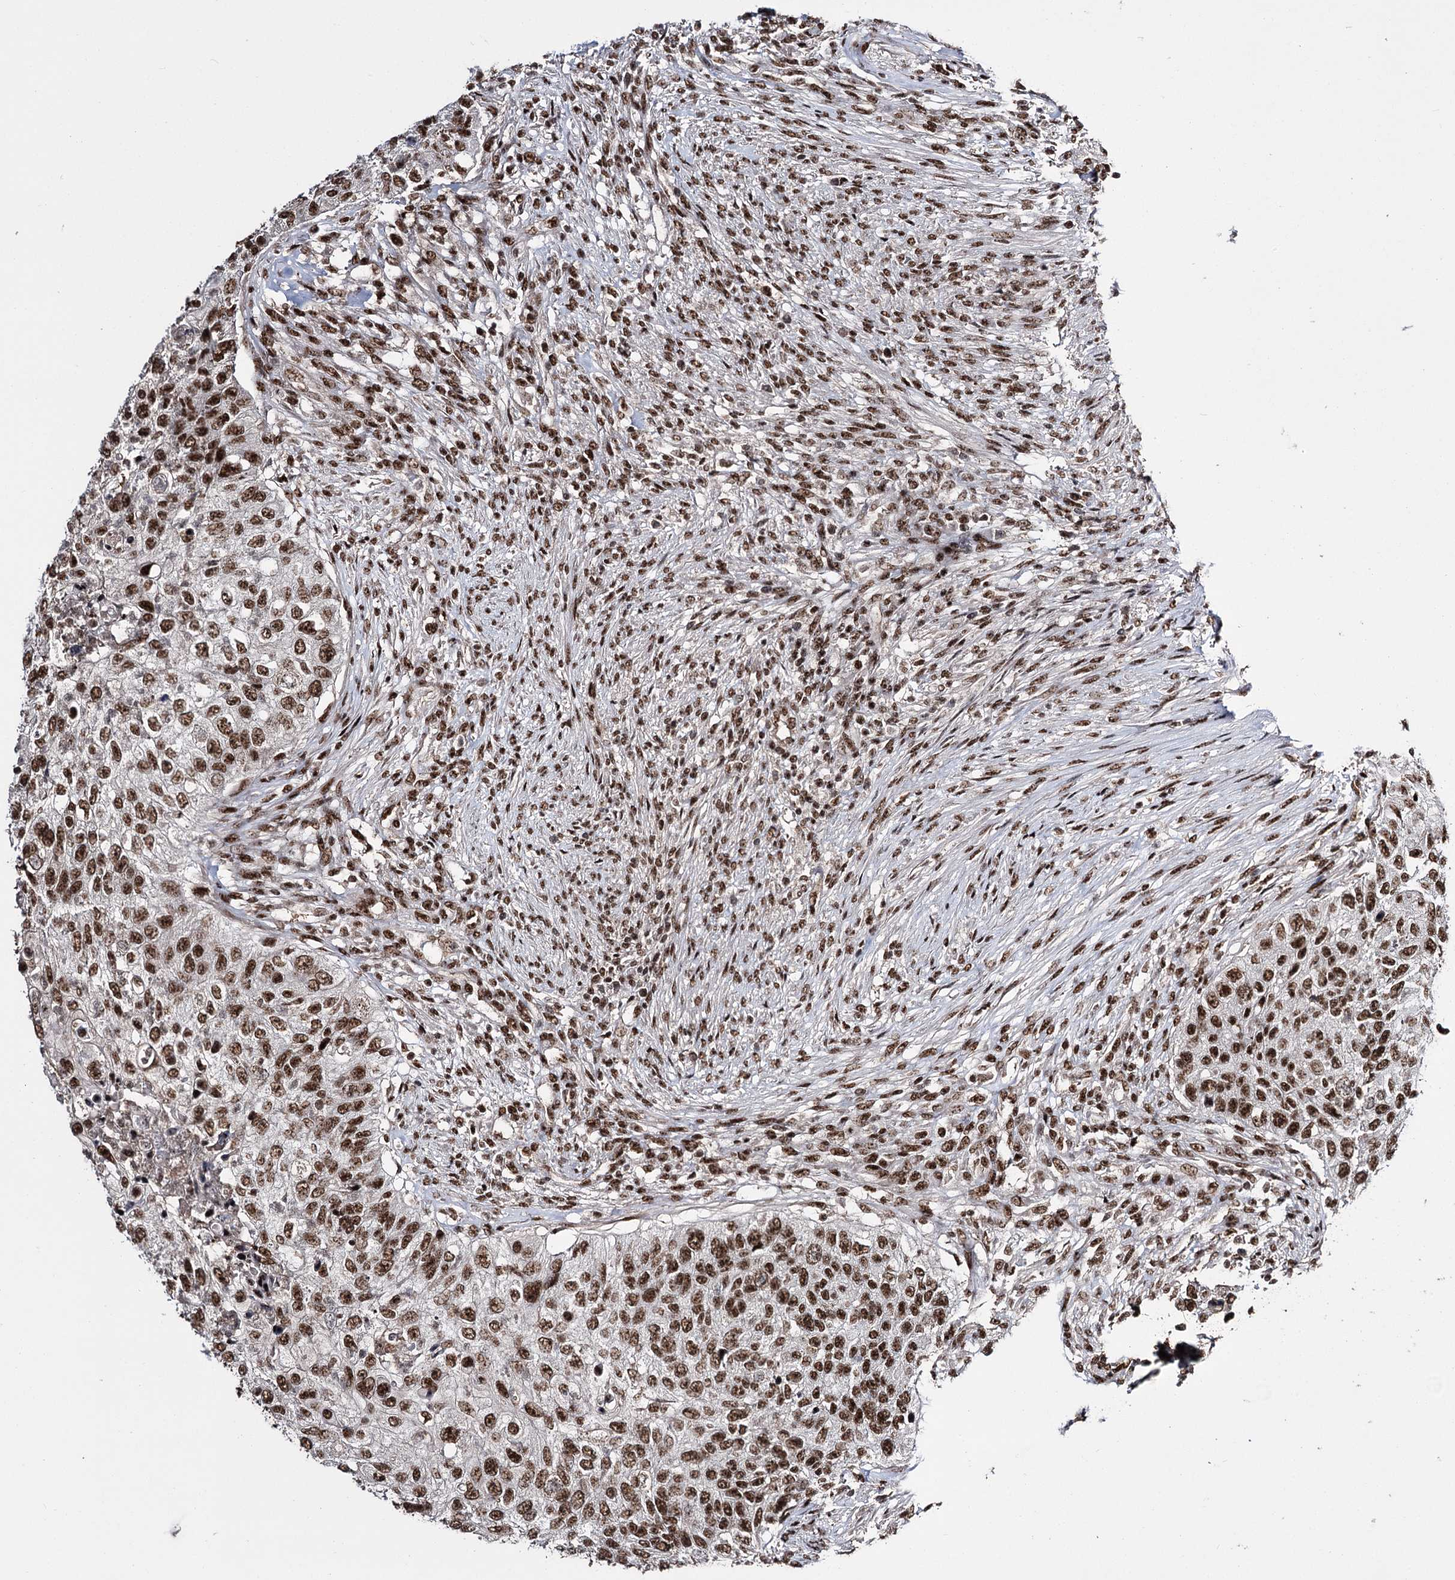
{"staining": {"intensity": "strong", "quantity": ">75%", "location": "nuclear"}, "tissue": "urothelial cancer", "cell_type": "Tumor cells", "image_type": "cancer", "snomed": [{"axis": "morphology", "description": "Urothelial carcinoma, High grade"}, {"axis": "topography", "description": "Urinary bladder"}], "caption": "IHC micrograph of neoplastic tissue: human high-grade urothelial carcinoma stained using immunohistochemistry (IHC) reveals high levels of strong protein expression localized specifically in the nuclear of tumor cells, appearing as a nuclear brown color.", "gene": "PRPF40A", "patient": {"sex": "female", "age": 60}}